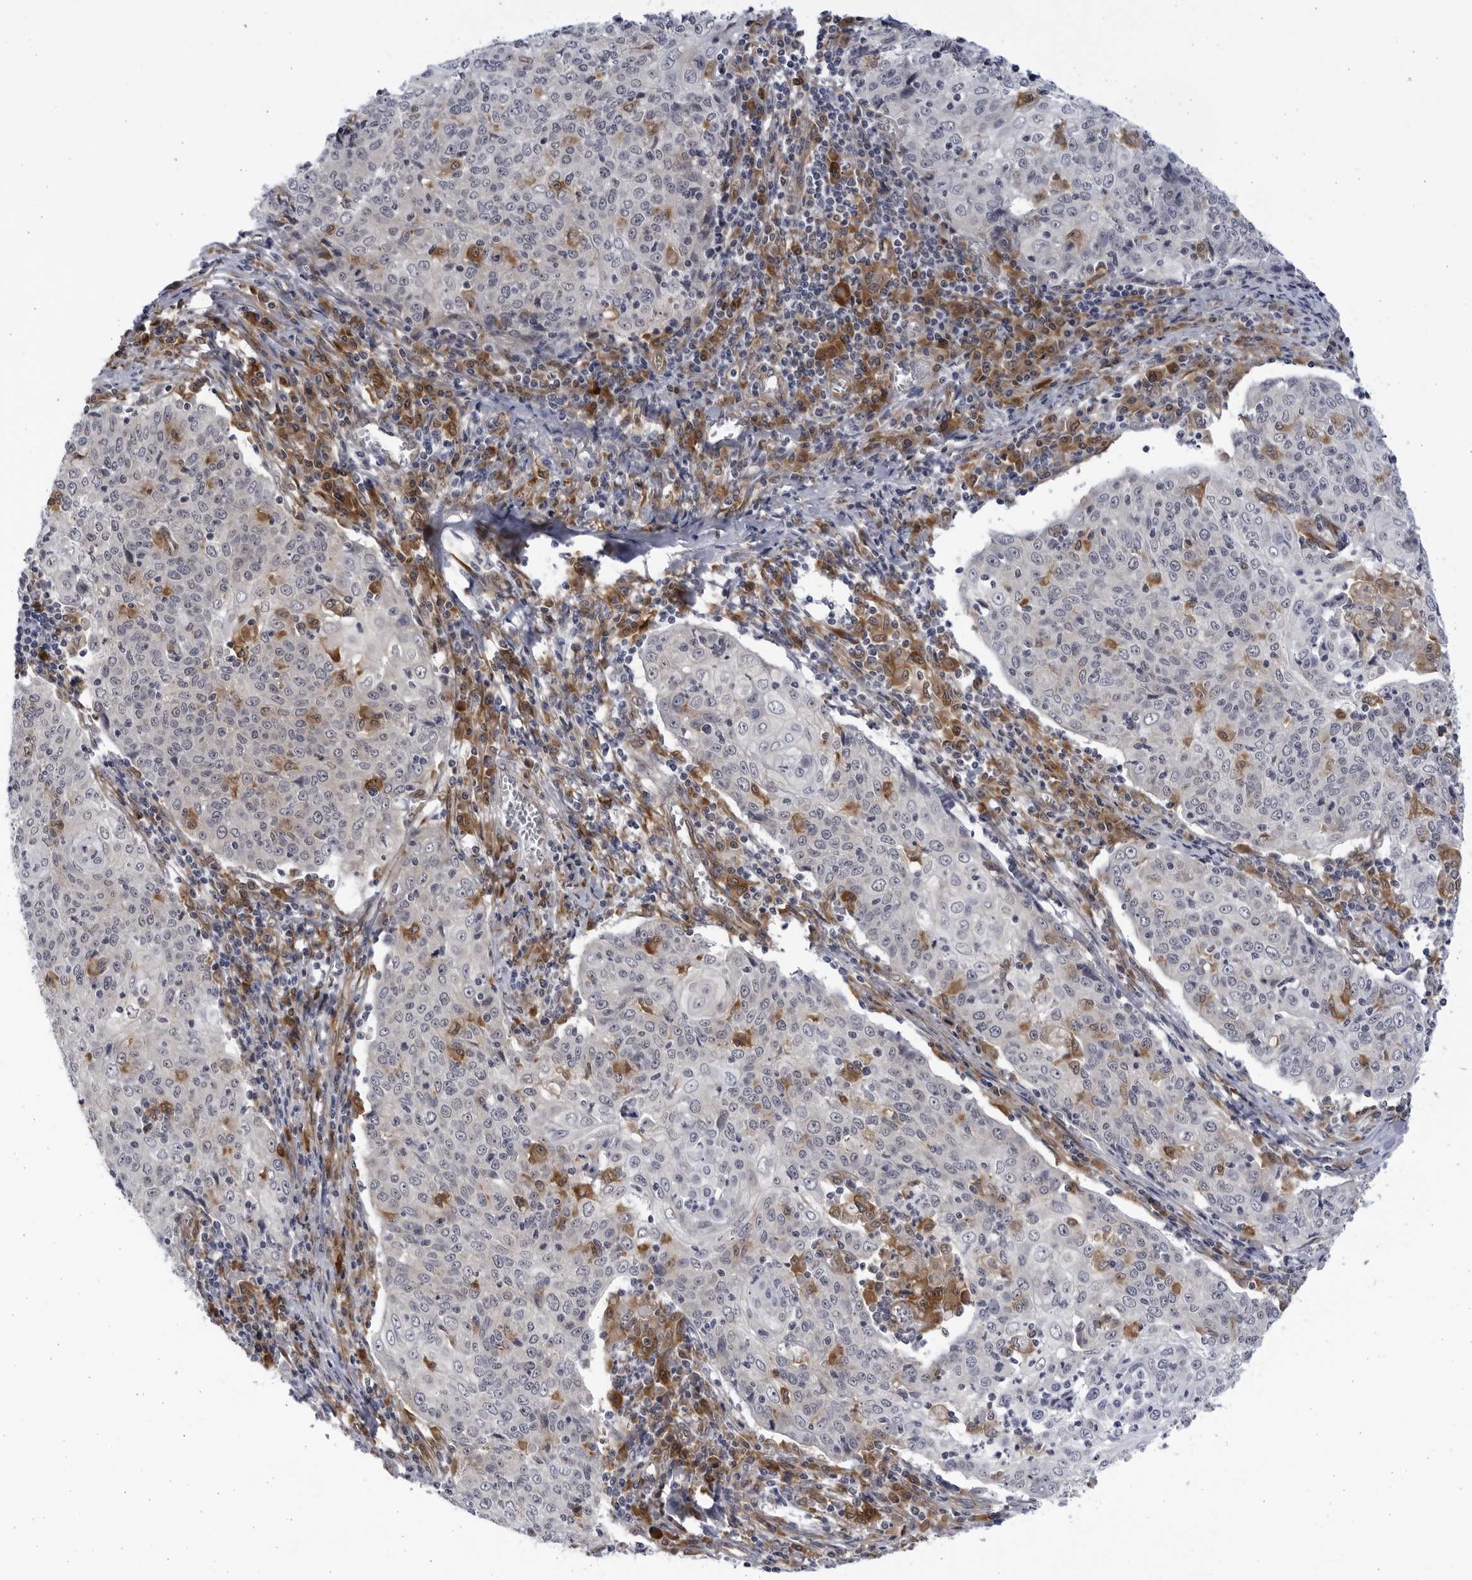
{"staining": {"intensity": "negative", "quantity": "none", "location": "none"}, "tissue": "cervical cancer", "cell_type": "Tumor cells", "image_type": "cancer", "snomed": [{"axis": "morphology", "description": "Squamous cell carcinoma, NOS"}, {"axis": "topography", "description": "Cervix"}], "caption": "Cervical squamous cell carcinoma was stained to show a protein in brown. There is no significant positivity in tumor cells. (DAB (3,3'-diaminobenzidine) IHC with hematoxylin counter stain).", "gene": "BMP2K", "patient": {"sex": "female", "age": 48}}